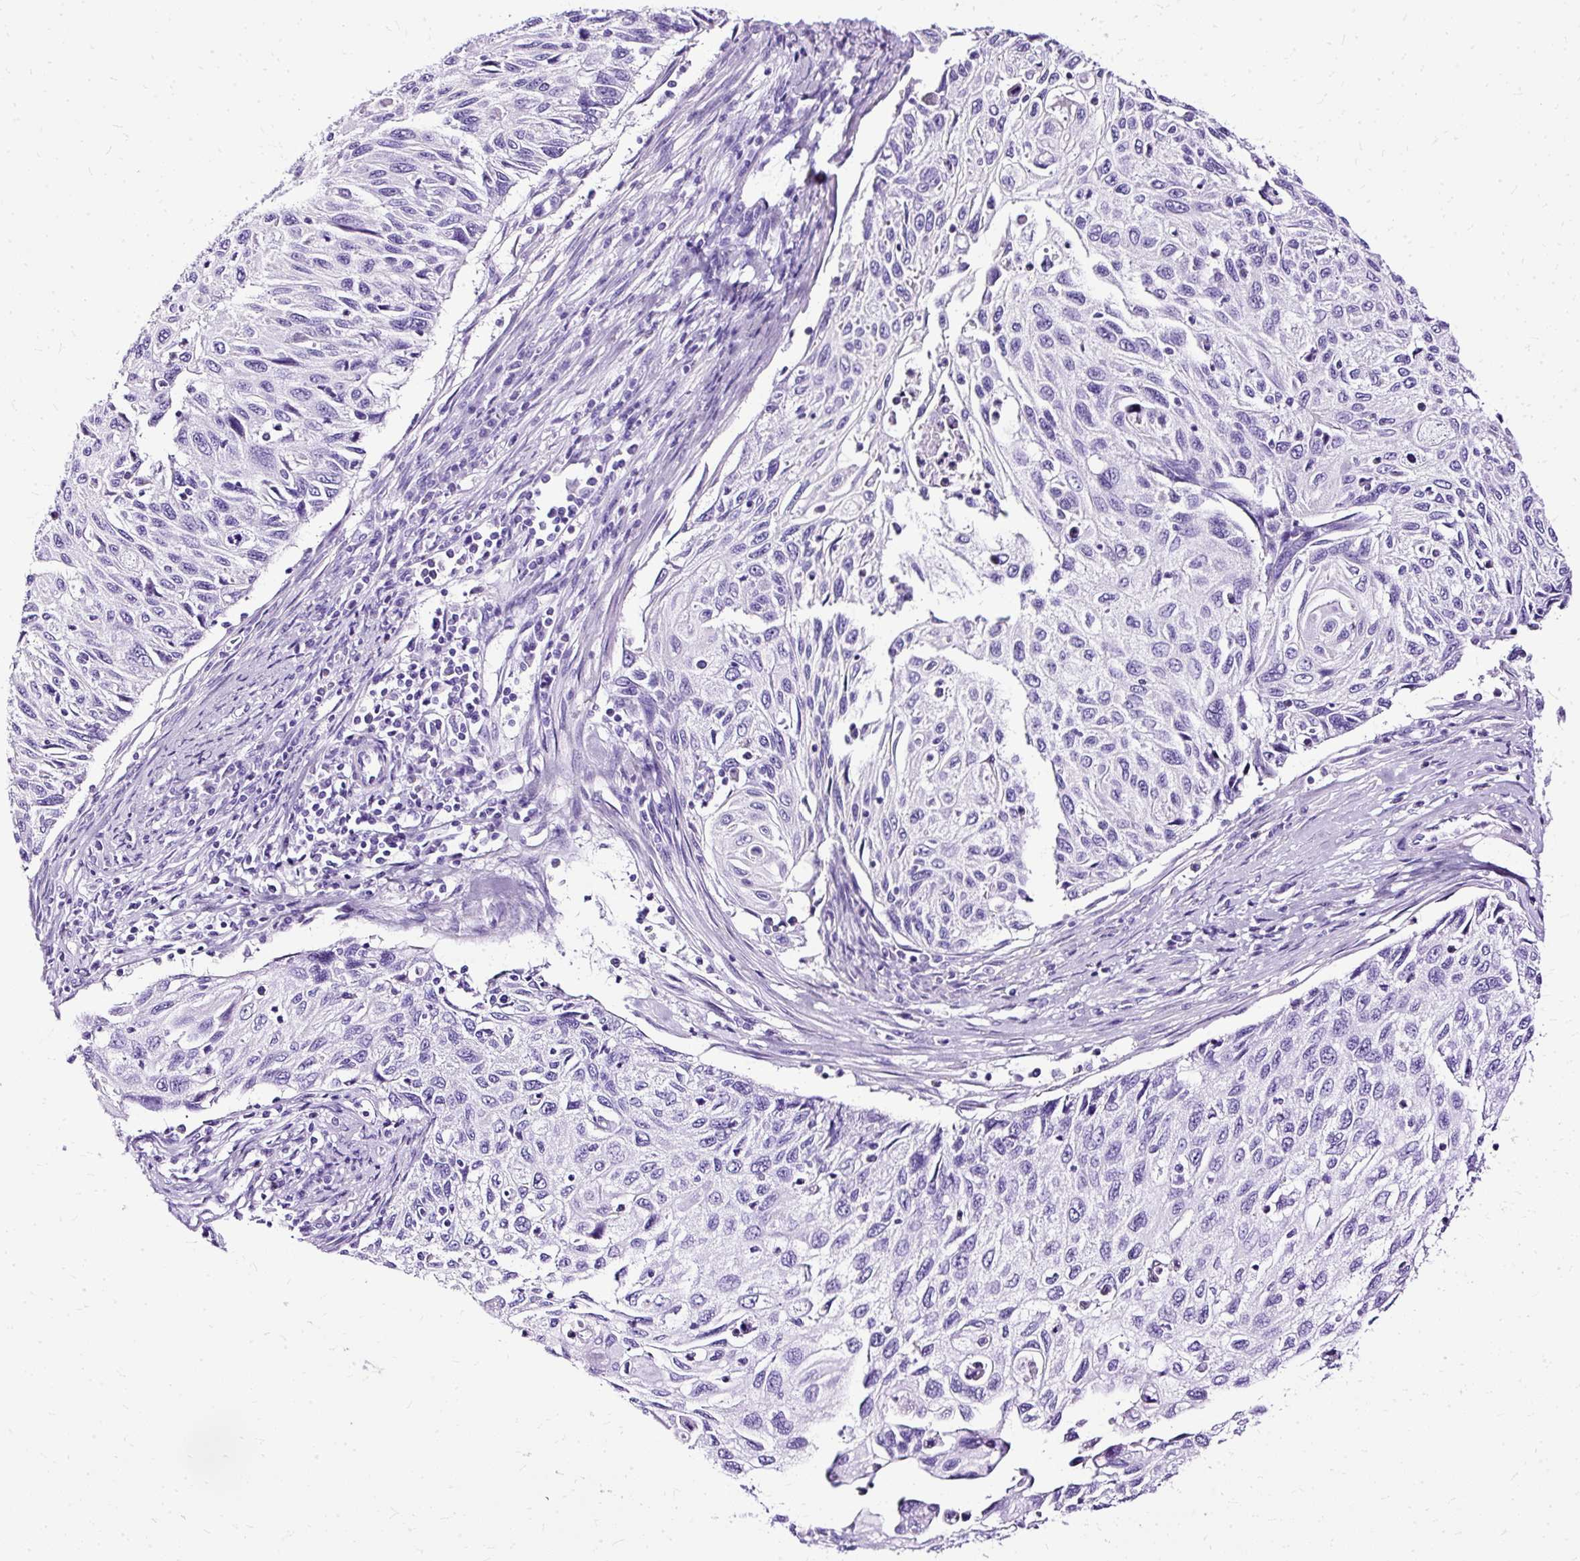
{"staining": {"intensity": "negative", "quantity": "none", "location": "none"}, "tissue": "cervical cancer", "cell_type": "Tumor cells", "image_type": "cancer", "snomed": [{"axis": "morphology", "description": "Squamous cell carcinoma, NOS"}, {"axis": "topography", "description": "Cervix"}], "caption": "IHC of human cervical cancer displays no expression in tumor cells.", "gene": "SLC8A2", "patient": {"sex": "female", "age": 70}}